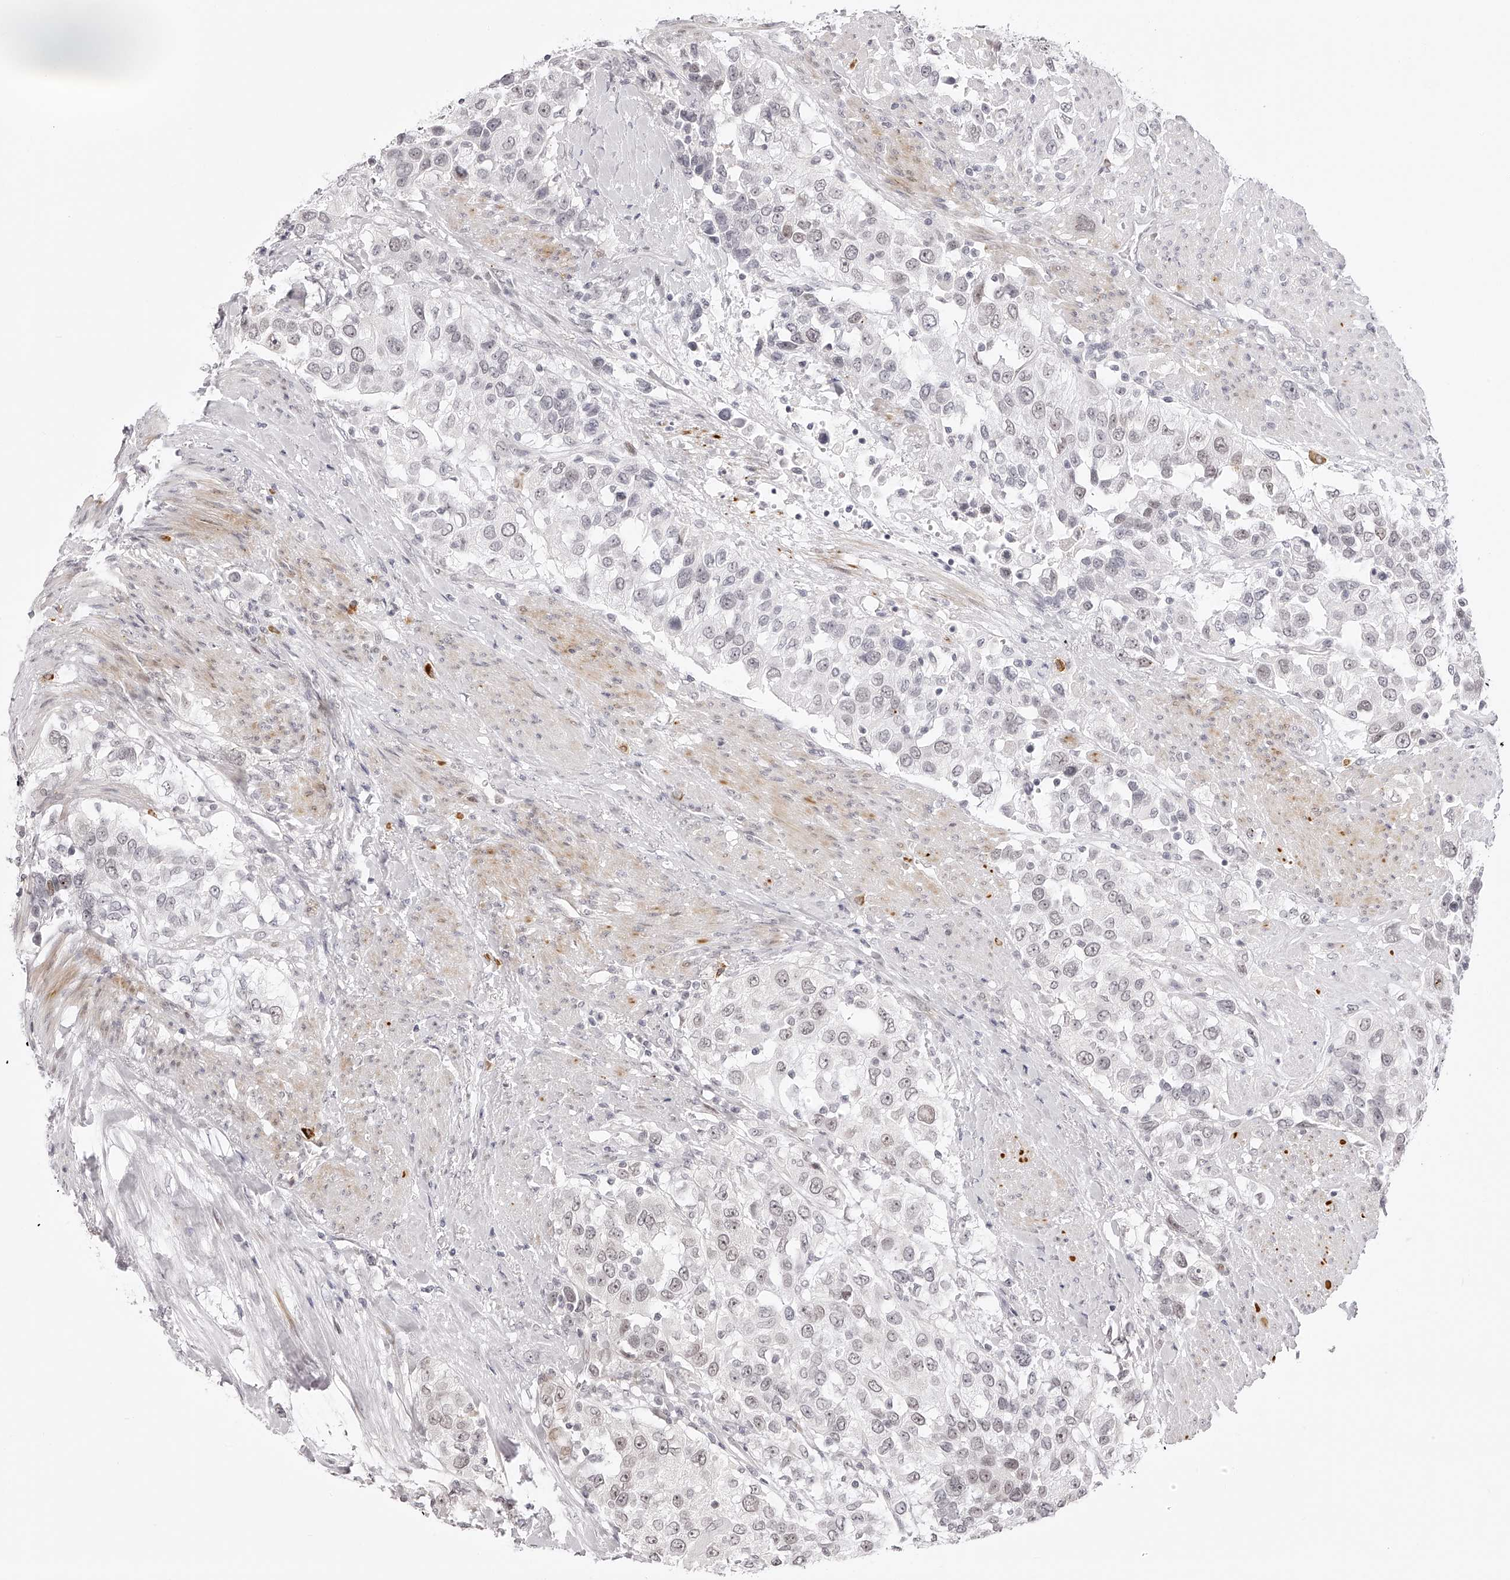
{"staining": {"intensity": "weak", "quantity": "25%-75%", "location": "nuclear"}, "tissue": "urothelial cancer", "cell_type": "Tumor cells", "image_type": "cancer", "snomed": [{"axis": "morphology", "description": "Urothelial carcinoma, High grade"}, {"axis": "topography", "description": "Urinary bladder"}], "caption": "Tumor cells show weak nuclear positivity in approximately 25%-75% of cells in high-grade urothelial carcinoma.", "gene": "PLEKHG1", "patient": {"sex": "female", "age": 80}}